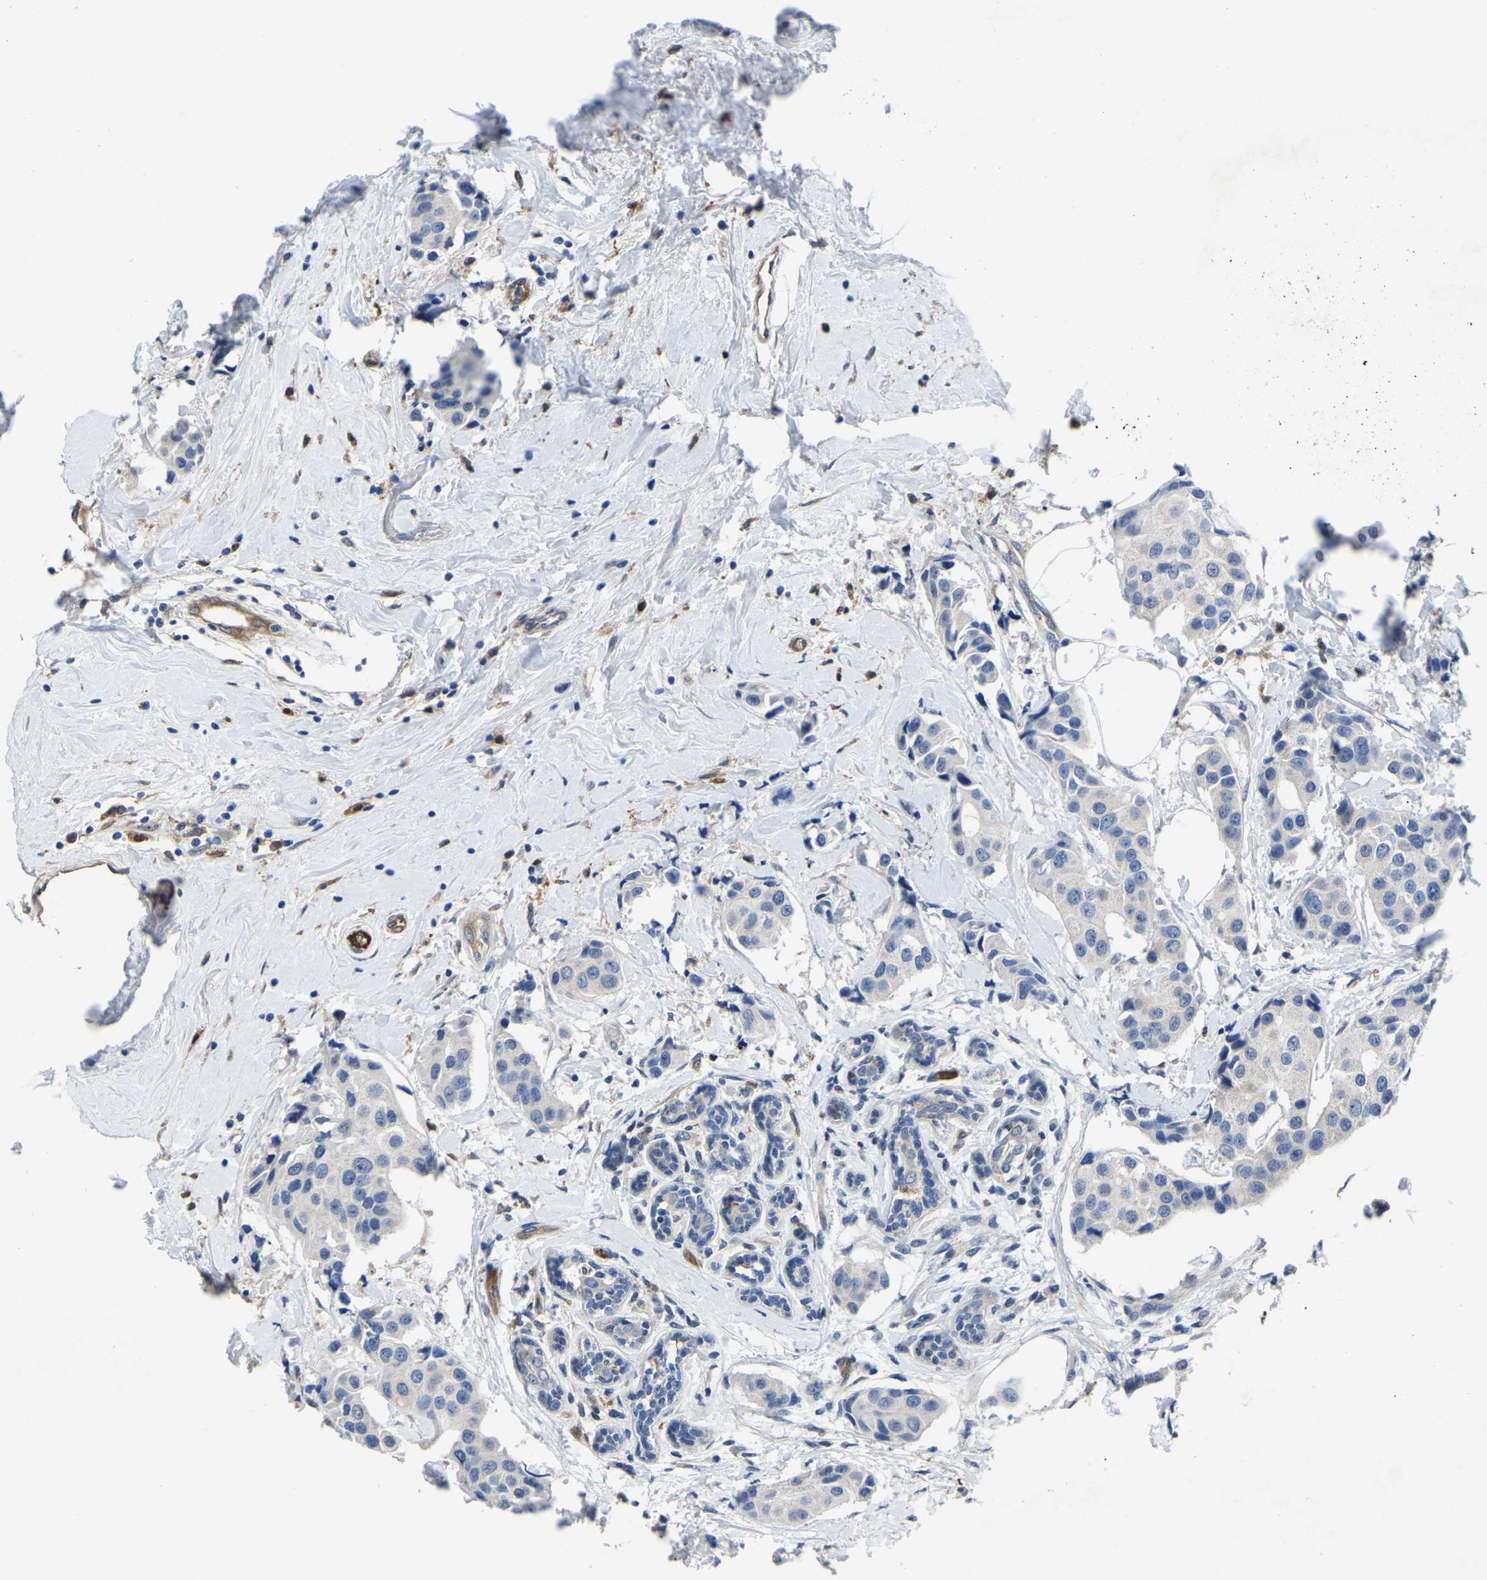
{"staining": {"intensity": "negative", "quantity": "none", "location": "none"}, "tissue": "breast cancer", "cell_type": "Tumor cells", "image_type": "cancer", "snomed": [{"axis": "morphology", "description": "Normal tissue, NOS"}, {"axis": "morphology", "description": "Duct carcinoma"}, {"axis": "topography", "description": "Breast"}], "caption": "High power microscopy image of an immunohistochemistry (IHC) histopathology image of breast cancer (infiltrating ductal carcinoma), revealing no significant expression in tumor cells. (DAB (3,3'-diaminobenzidine) immunohistochemistry, high magnification).", "gene": "ATG2B", "patient": {"sex": "female", "age": 39}}